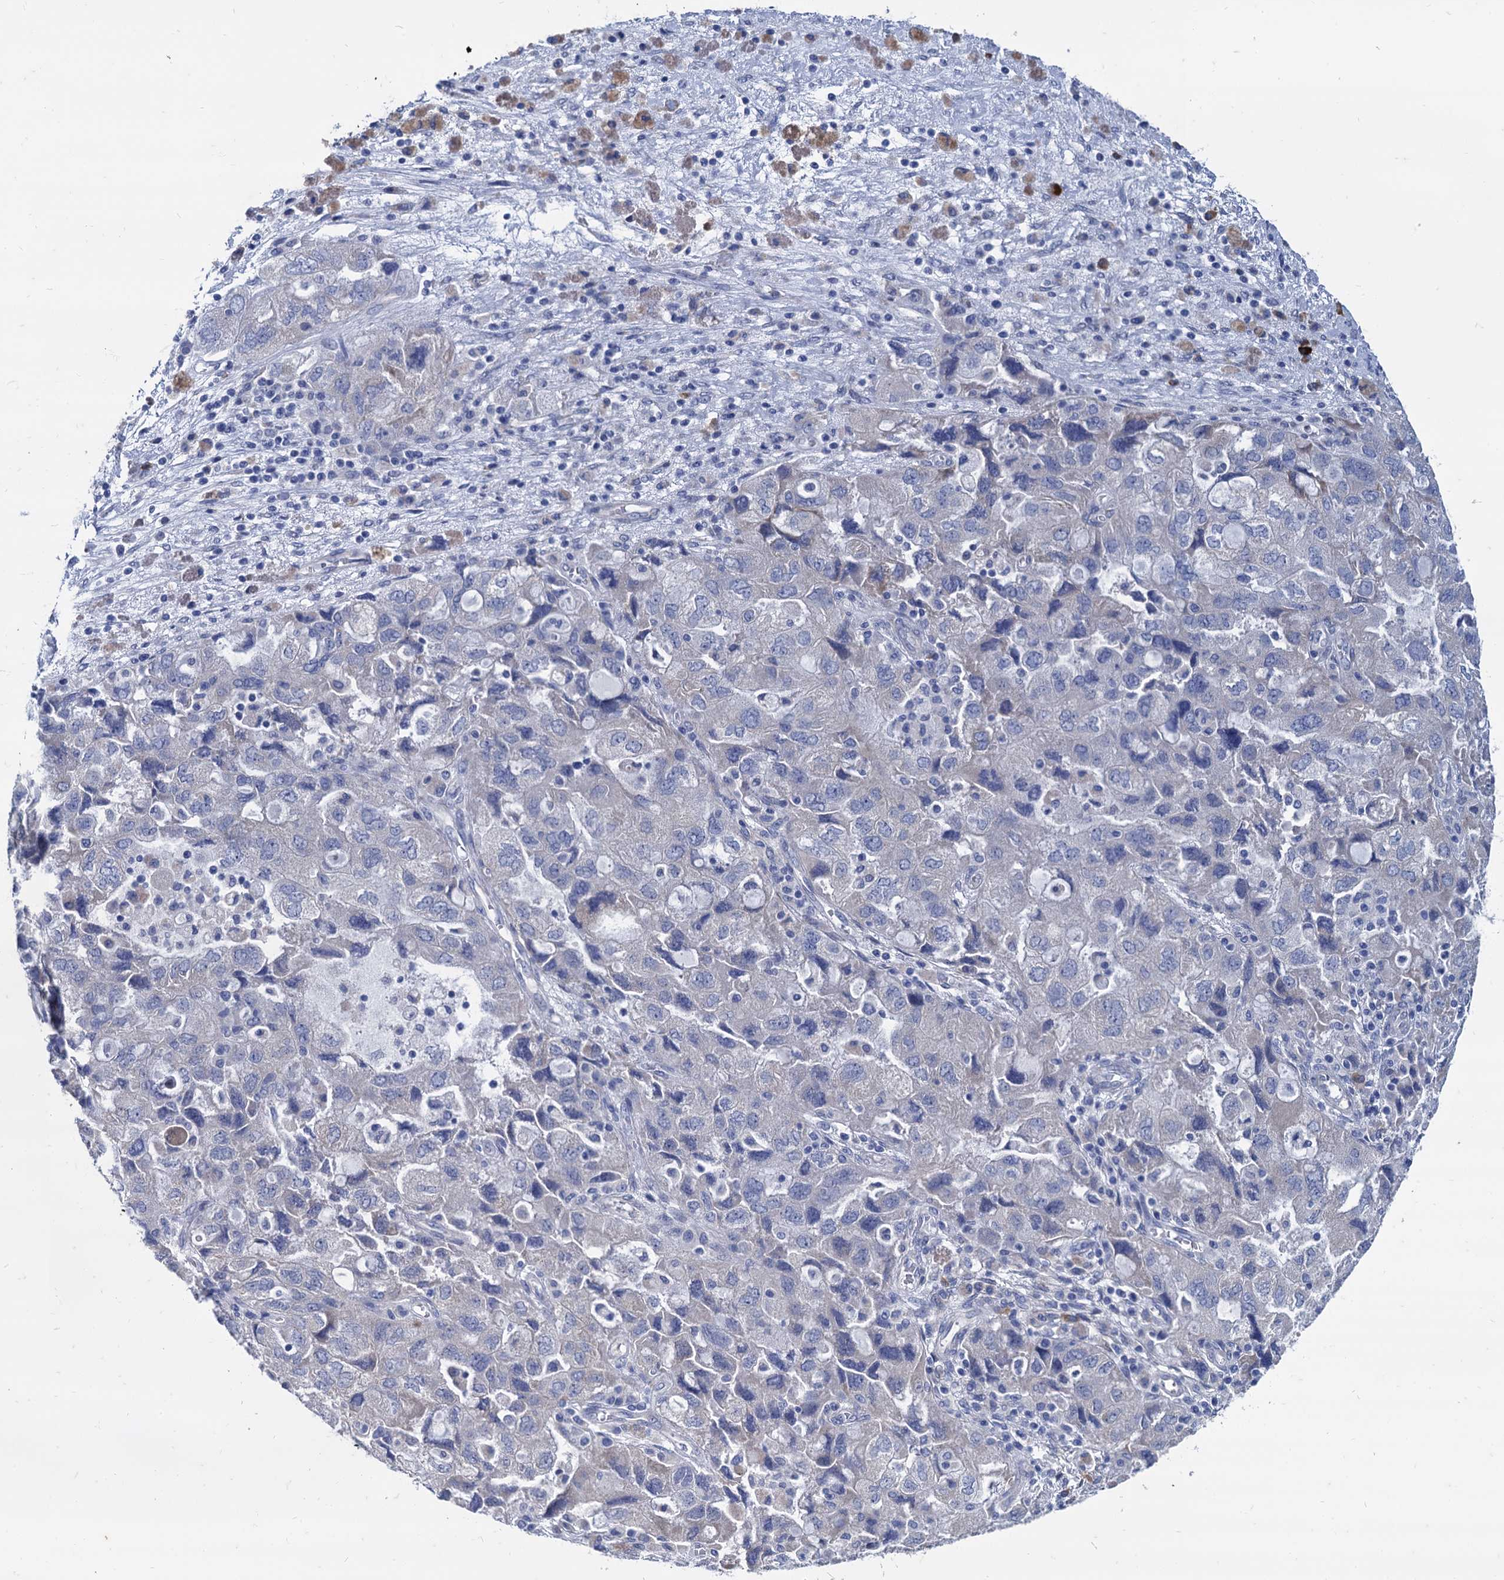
{"staining": {"intensity": "negative", "quantity": "none", "location": "none"}, "tissue": "ovarian cancer", "cell_type": "Tumor cells", "image_type": "cancer", "snomed": [{"axis": "morphology", "description": "Carcinoma, NOS"}, {"axis": "morphology", "description": "Cystadenocarcinoma, serous, NOS"}, {"axis": "topography", "description": "Ovary"}], "caption": "Tumor cells show no significant expression in ovarian serous cystadenocarcinoma. (DAB immunohistochemistry (IHC) with hematoxylin counter stain).", "gene": "FOXR2", "patient": {"sex": "female", "age": 69}}